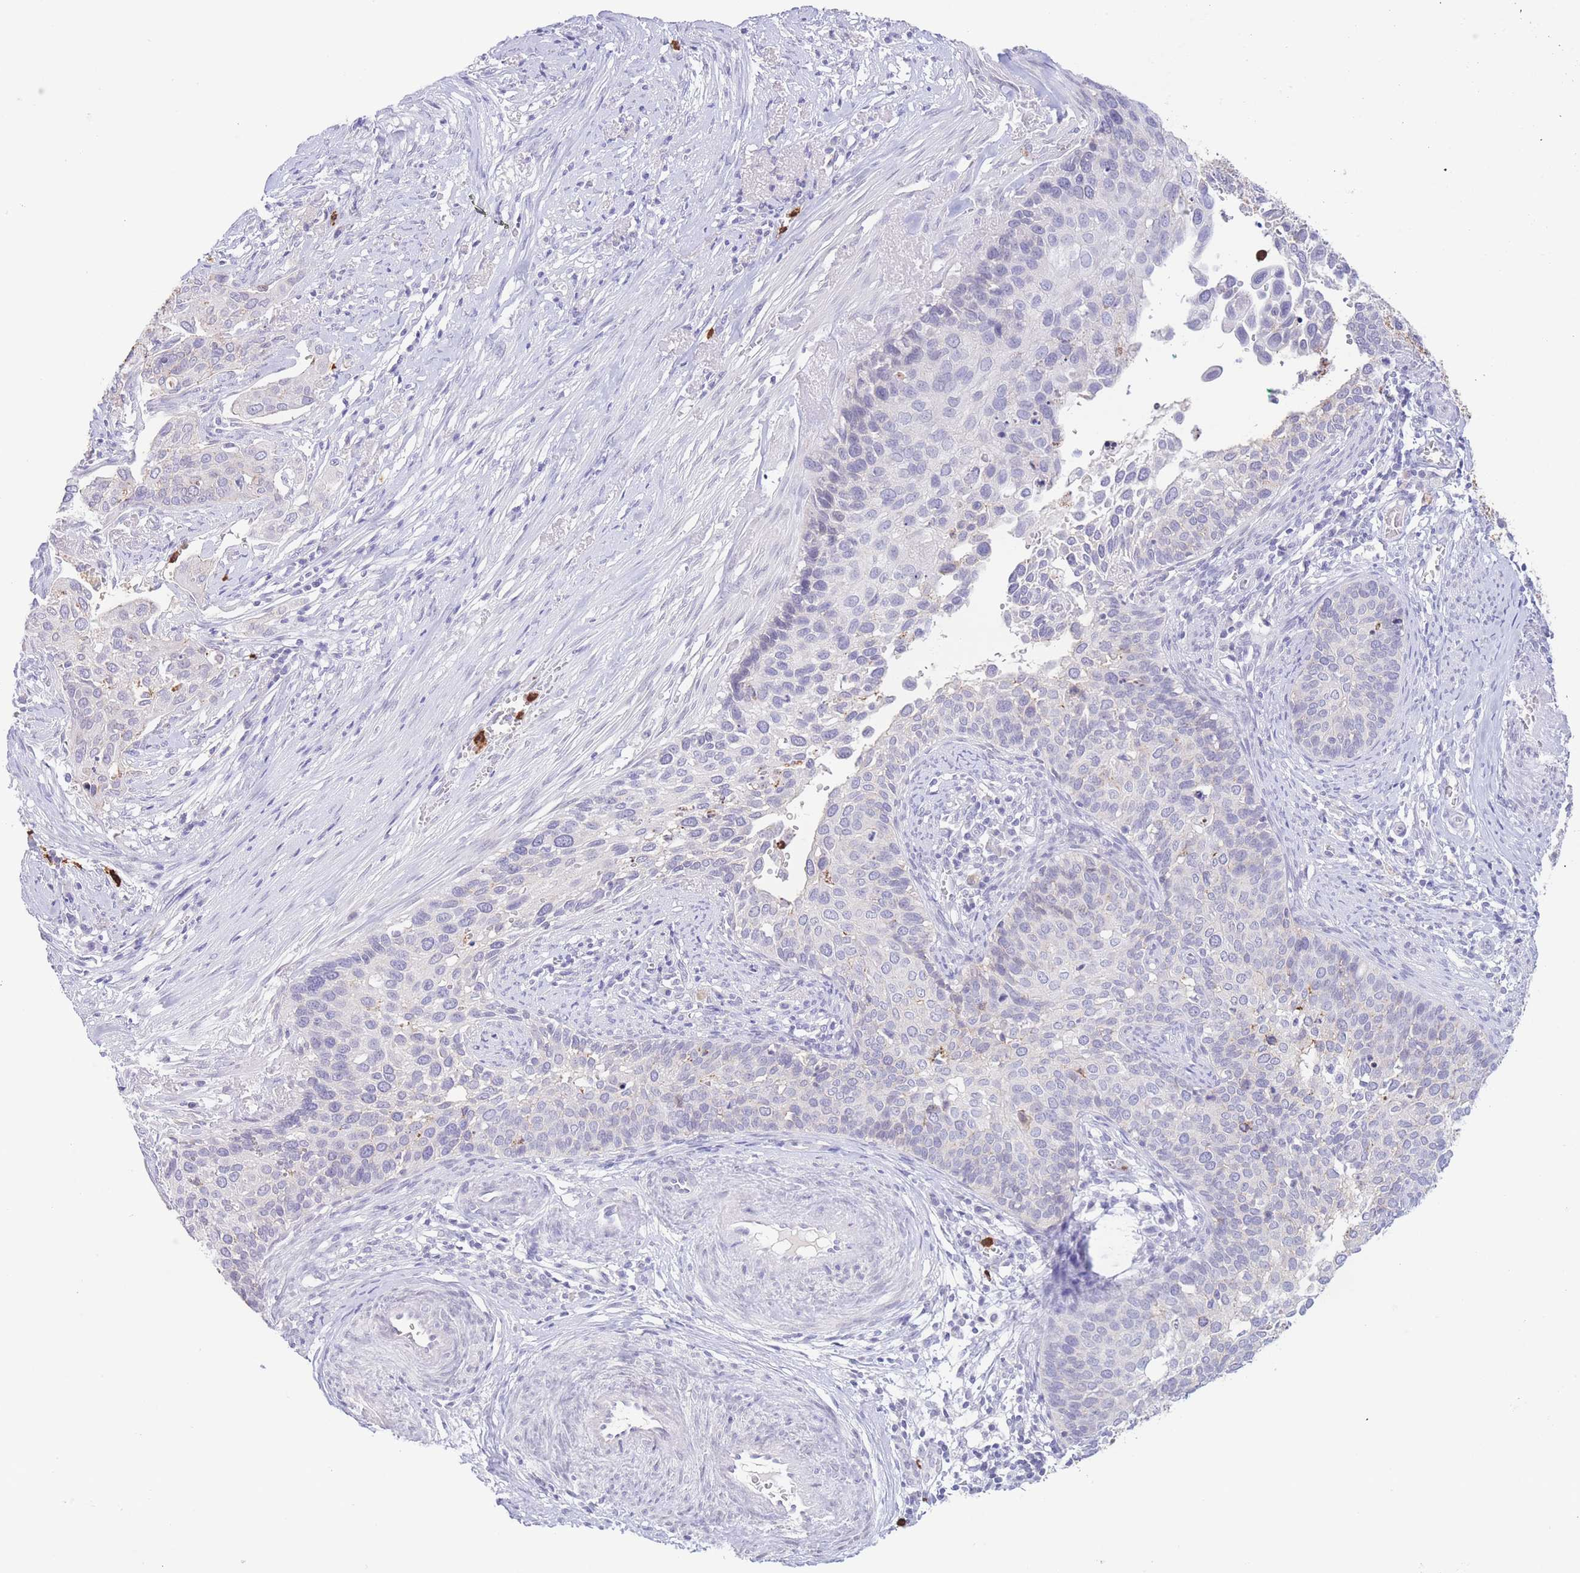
{"staining": {"intensity": "moderate", "quantity": "25%-75%", "location": "cytoplasmic/membranous"}, "tissue": "cervical cancer", "cell_type": "Tumor cells", "image_type": "cancer", "snomed": [{"axis": "morphology", "description": "Squamous cell carcinoma, NOS"}, {"axis": "topography", "description": "Cervix"}], "caption": "This is a micrograph of immunohistochemistry staining of cervical squamous cell carcinoma, which shows moderate staining in the cytoplasmic/membranous of tumor cells.", "gene": "LCLAT1", "patient": {"sex": "female", "age": 44}}